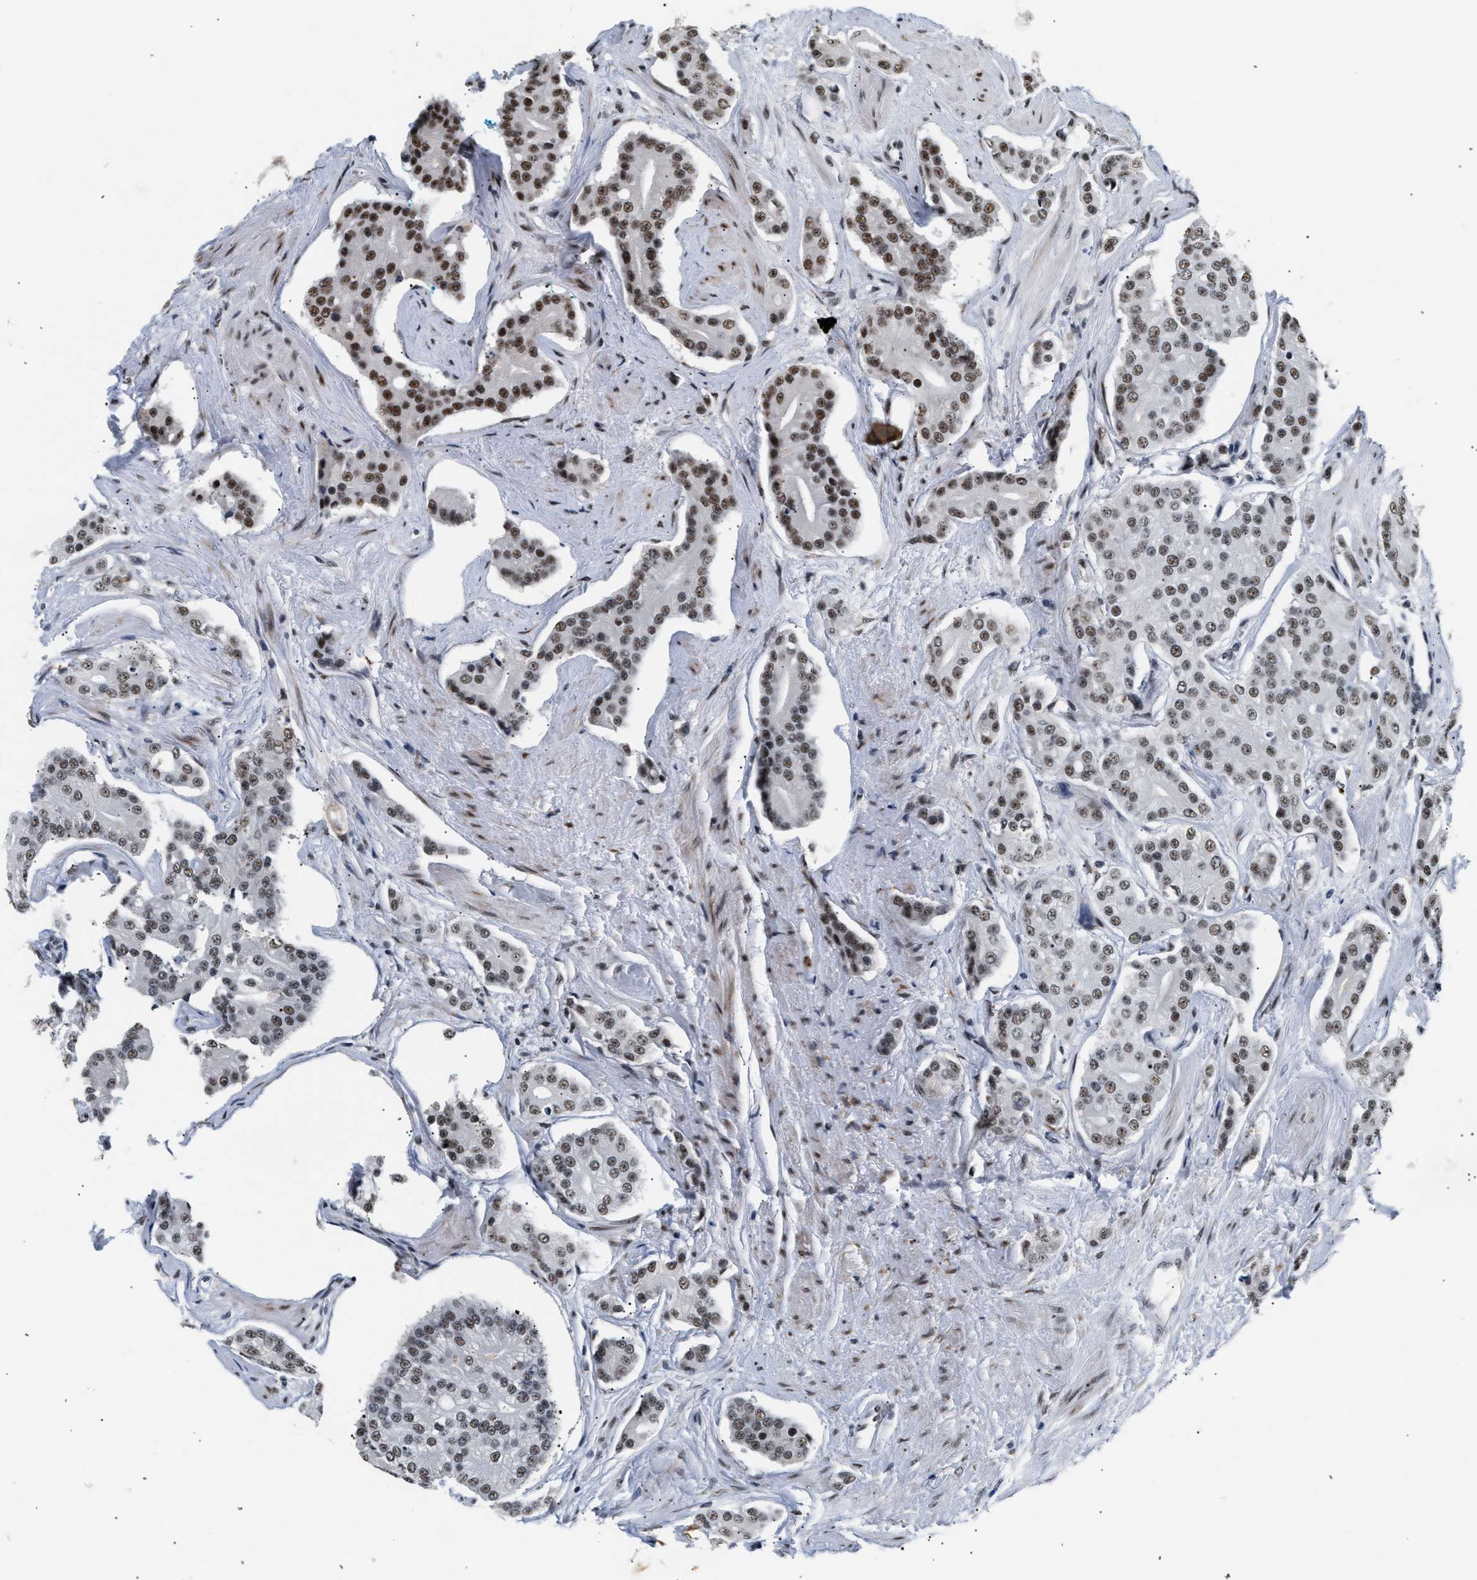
{"staining": {"intensity": "moderate", "quantity": ">75%", "location": "nuclear"}, "tissue": "prostate cancer", "cell_type": "Tumor cells", "image_type": "cancer", "snomed": [{"axis": "morphology", "description": "Adenocarcinoma, High grade"}, {"axis": "topography", "description": "Prostate"}], "caption": "Immunohistochemical staining of human prostate adenocarcinoma (high-grade) shows medium levels of moderate nuclear staining in approximately >75% of tumor cells.", "gene": "THOC1", "patient": {"sex": "male", "age": 71}}